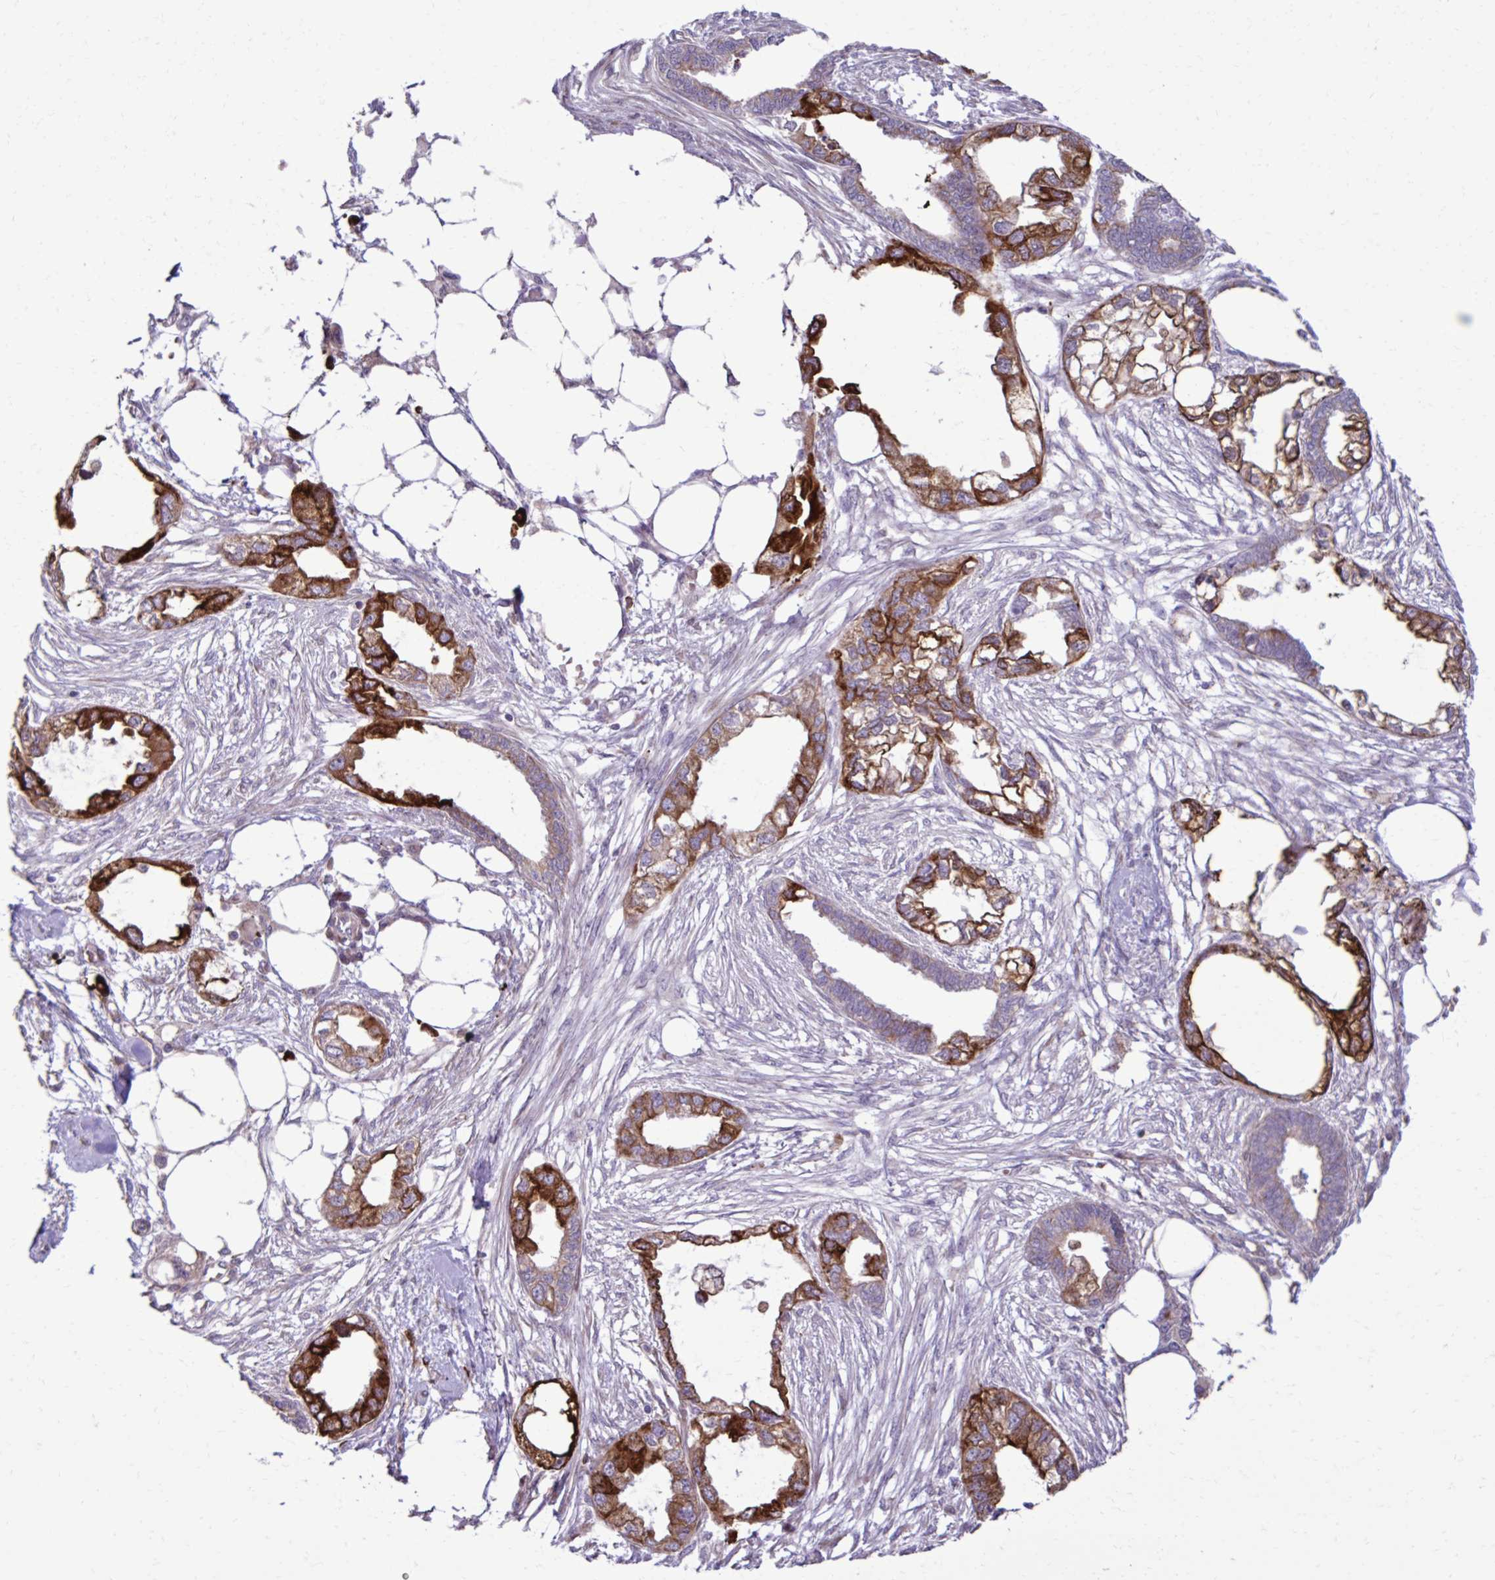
{"staining": {"intensity": "strong", "quantity": ">75%", "location": "cytoplasmic/membranous"}, "tissue": "endometrial cancer", "cell_type": "Tumor cells", "image_type": "cancer", "snomed": [{"axis": "morphology", "description": "Adenocarcinoma, NOS"}, {"axis": "morphology", "description": "Adenocarcinoma, metastatic, NOS"}, {"axis": "topography", "description": "Adipose tissue"}, {"axis": "topography", "description": "Endometrium"}], "caption": "Immunohistochemistry (DAB (3,3'-diaminobenzidine)) staining of human endometrial metastatic adenocarcinoma exhibits strong cytoplasmic/membranous protein staining in approximately >75% of tumor cells.", "gene": "LIMS1", "patient": {"sex": "female", "age": 67}}